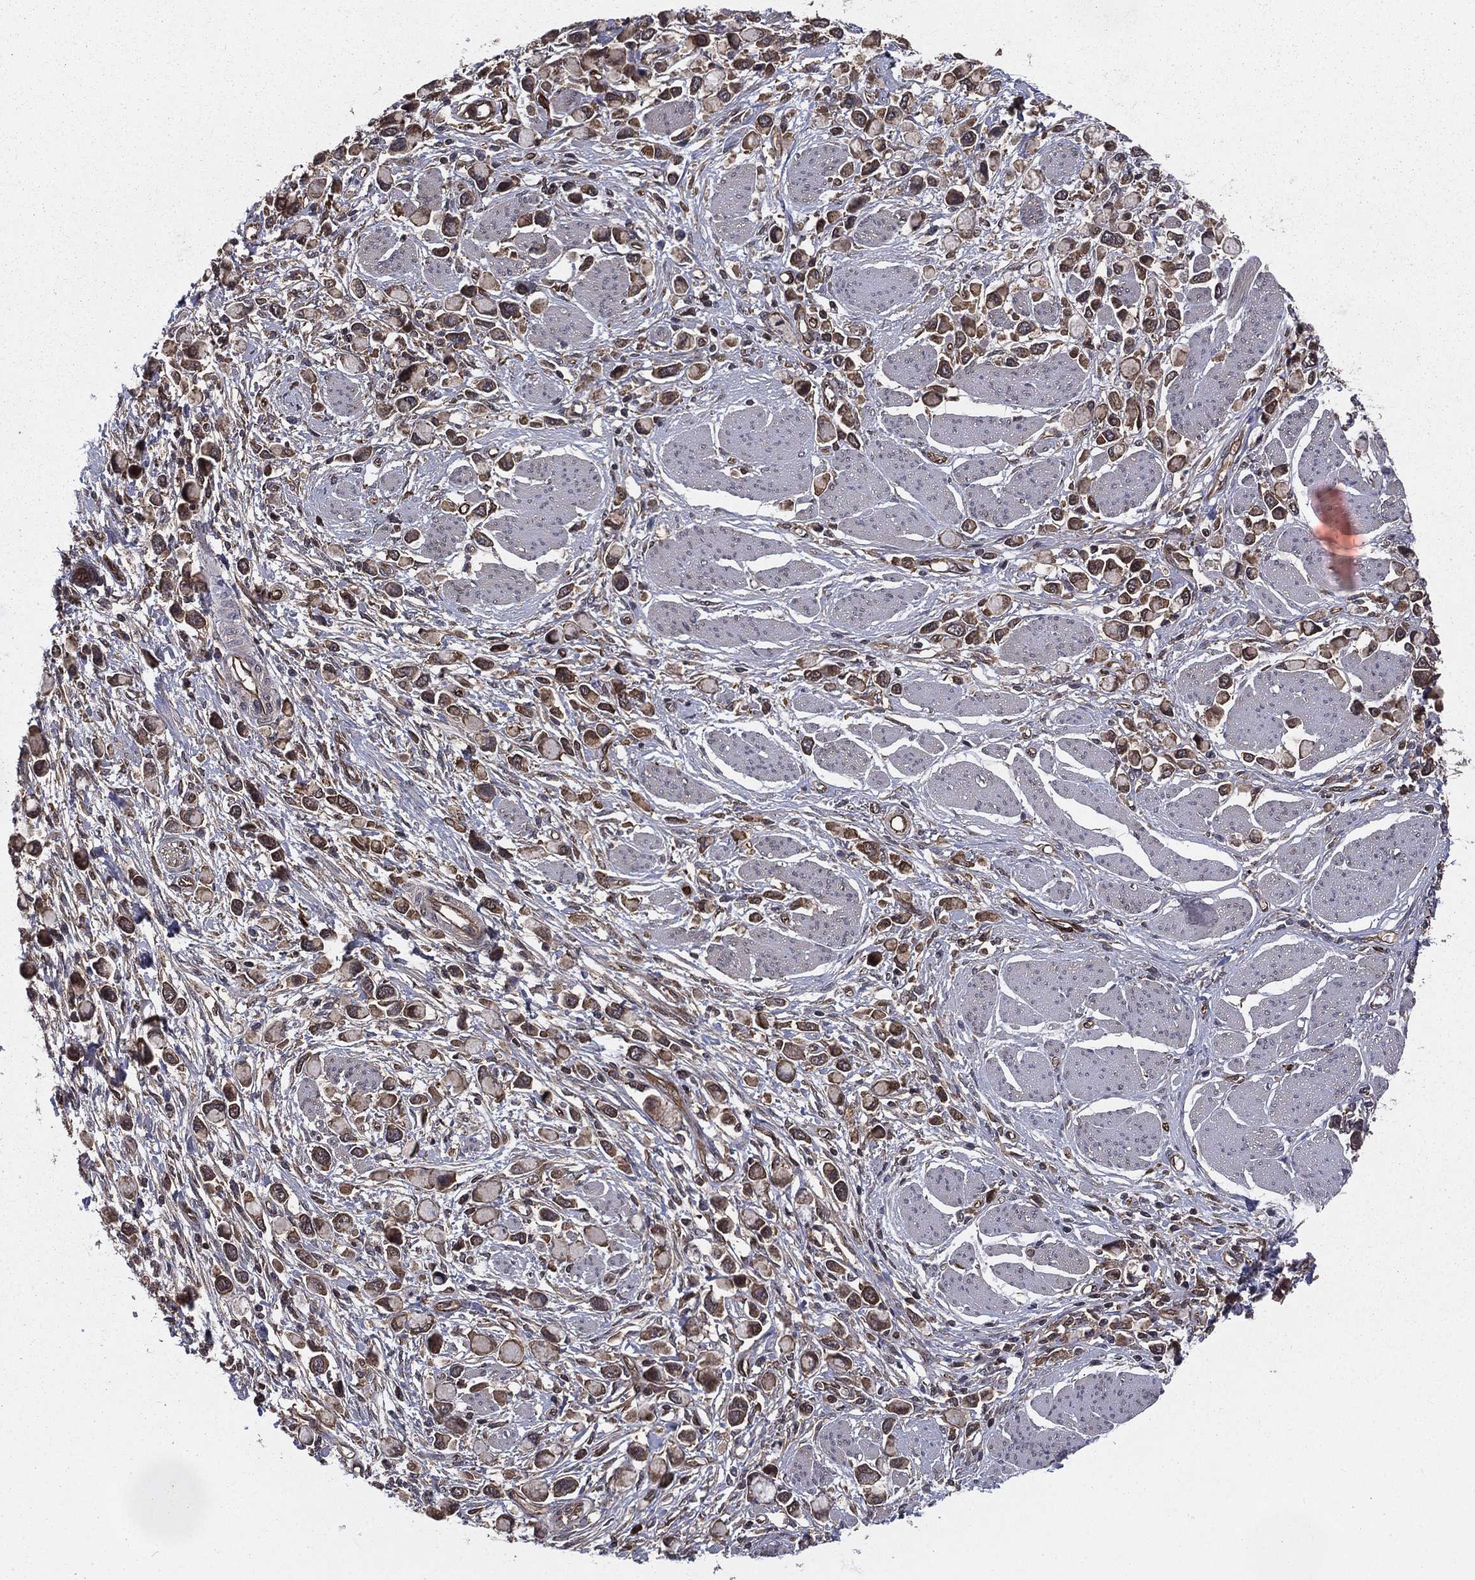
{"staining": {"intensity": "moderate", "quantity": "25%-75%", "location": "cytoplasmic/membranous"}, "tissue": "stomach cancer", "cell_type": "Tumor cells", "image_type": "cancer", "snomed": [{"axis": "morphology", "description": "Adenocarcinoma, NOS"}, {"axis": "topography", "description": "Stomach"}], "caption": "Stomach cancer (adenocarcinoma) stained with a protein marker reveals moderate staining in tumor cells.", "gene": "CERT1", "patient": {"sex": "female", "age": 81}}